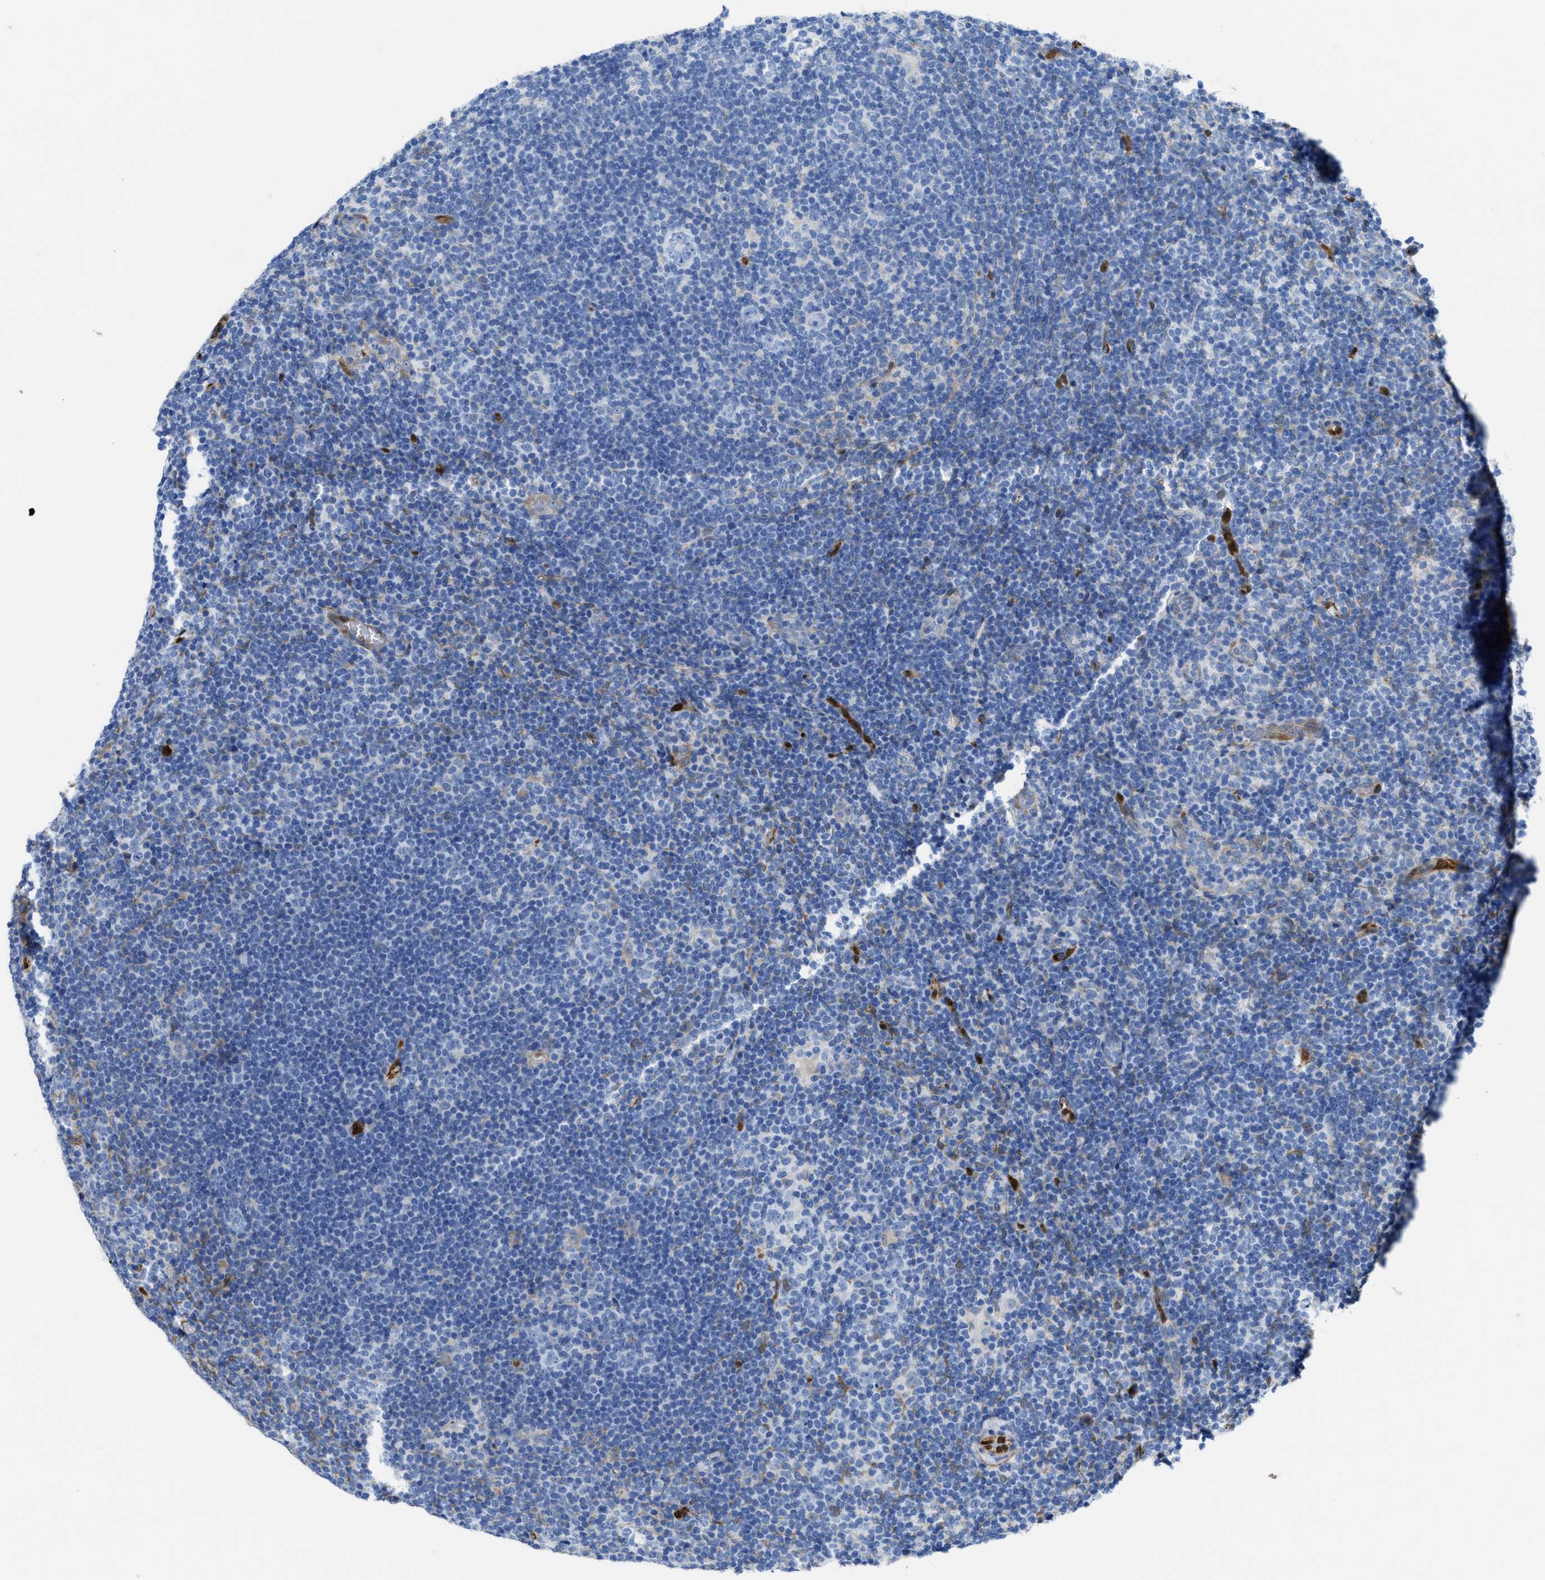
{"staining": {"intensity": "negative", "quantity": "none", "location": "none"}, "tissue": "lymphoma", "cell_type": "Tumor cells", "image_type": "cancer", "snomed": [{"axis": "morphology", "description": "Hodgkin's disease, NOS"}, {"axis": "topography", "description": "Lymph node"}], "caption": "High power microscopy image of an immunohistochemistry (IHC) image of Hodgkin's disease, revealing no significant expression in tumor cells.", "gene": "ASS1", "patient": {"sex": "female", "age": 57}}